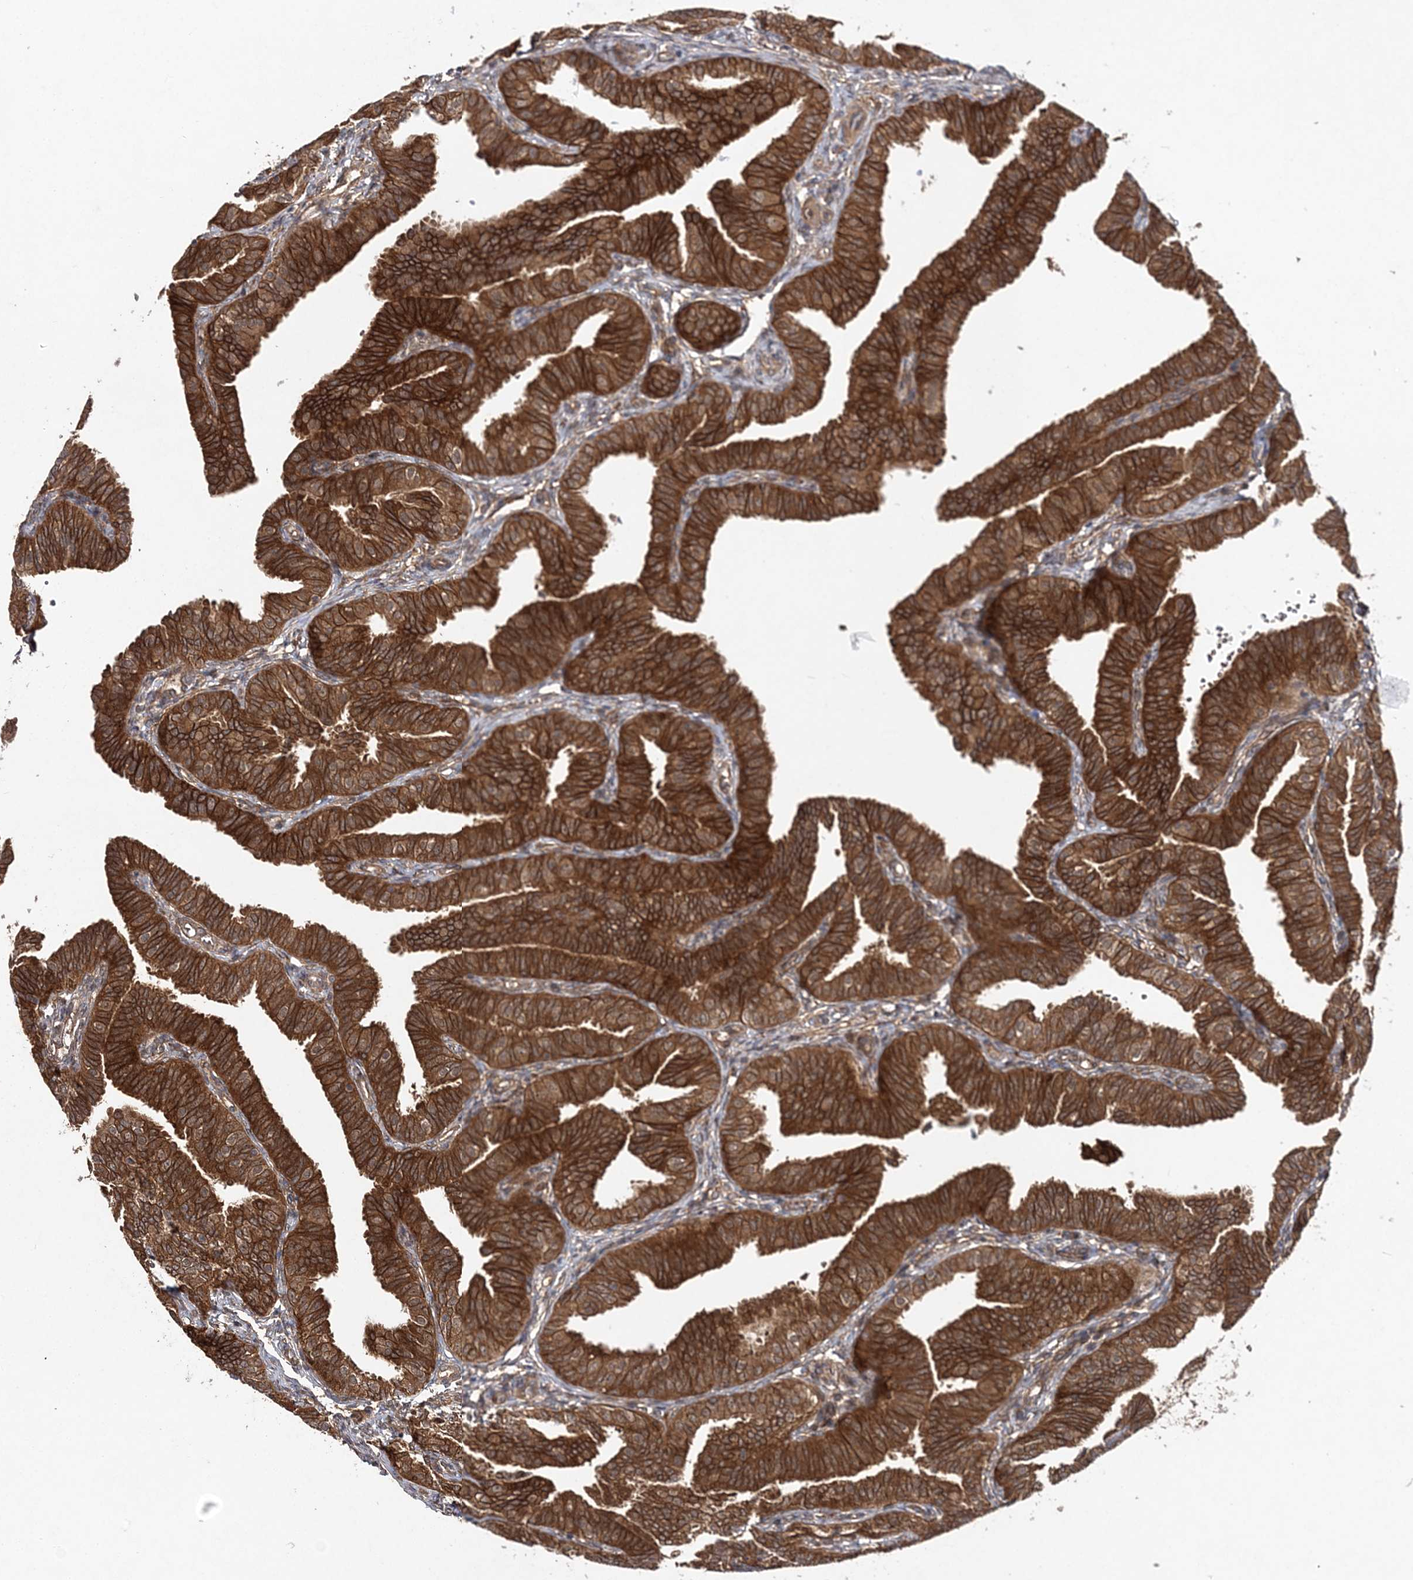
{"staining": {"intensity": "strong", "quantity": ">75%", "location": "cytoplasmic/membranous"}, "tissue": "fallopian tube", "cell_type": "Glandular cells", "image_type": "normal", "snomed": [{"axis": "morphology", "description": "Normal tissue, NOS"}, {"axis": "topography", "description": "Fallopian tube"}], "caption": "Immunohistochemical staining of unremarkable human fallopian tube exhibits strong cytoplasmic/membranous protein expression in about >75% of glandular cells.", "gene": "TMEM9B", "patient": {"sex": "female", "age": 35}}